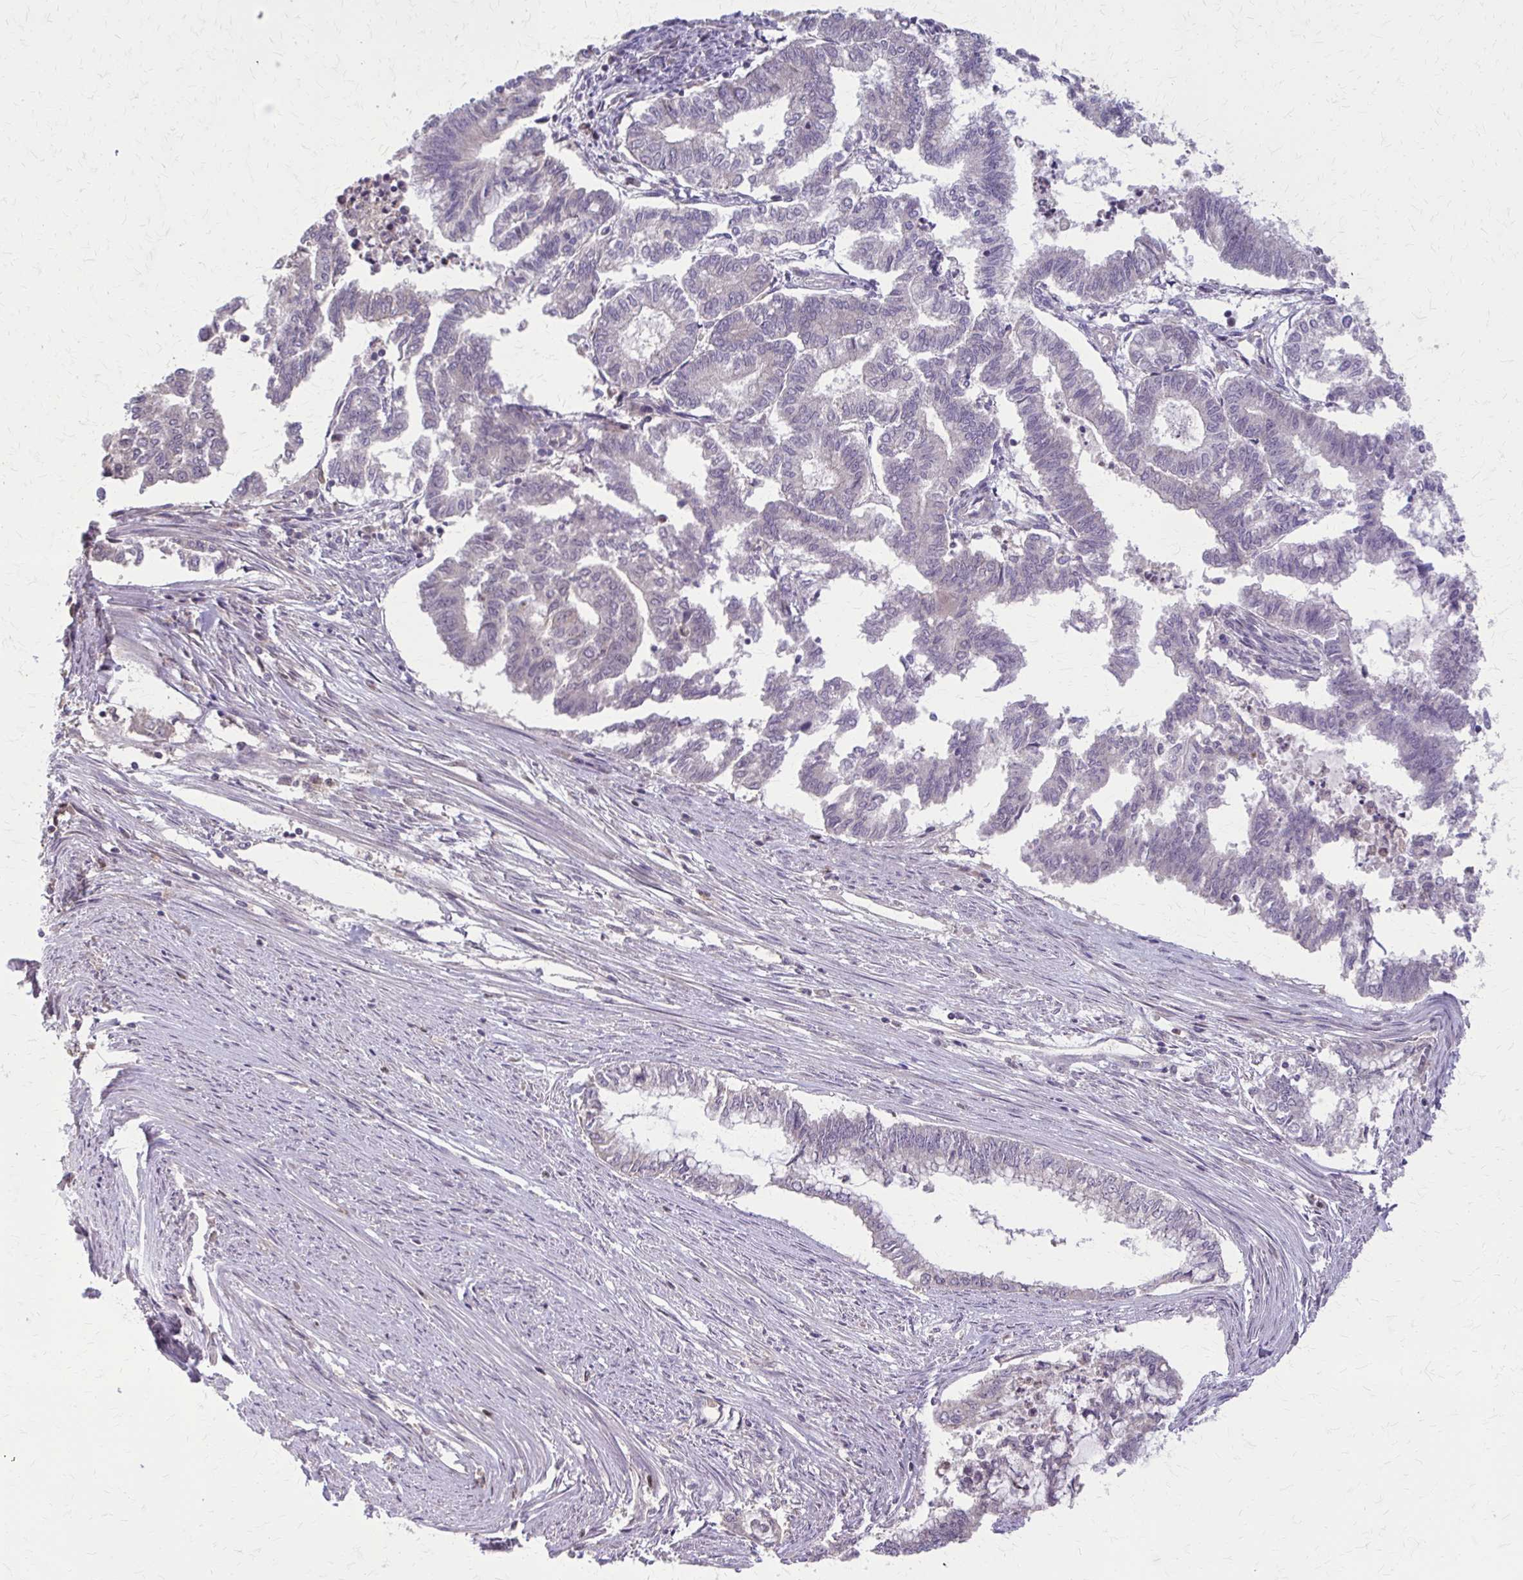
{"staining": {"intensity": "negative", "quantity": "none", "location": "none"}, "tissue": "endometrial cancer", "cell_type": "Tumor cells", "image_type": "cancer", "snomed": [{"axis": "morphology", "description": "Adenocarcinoma, NOS"}, {"axis": "topography", "description": "Endometrium"}], "caption": "Immunohistochemistry (IHC) photomicrograph of neoplastic tissue: endometrial cancer (adenocarcinoma) stained with DAB demonstrates no significant protein expression in tumor cells.", "gene": "NRBF2", "patient": {"sex": "female", "age": 79}}